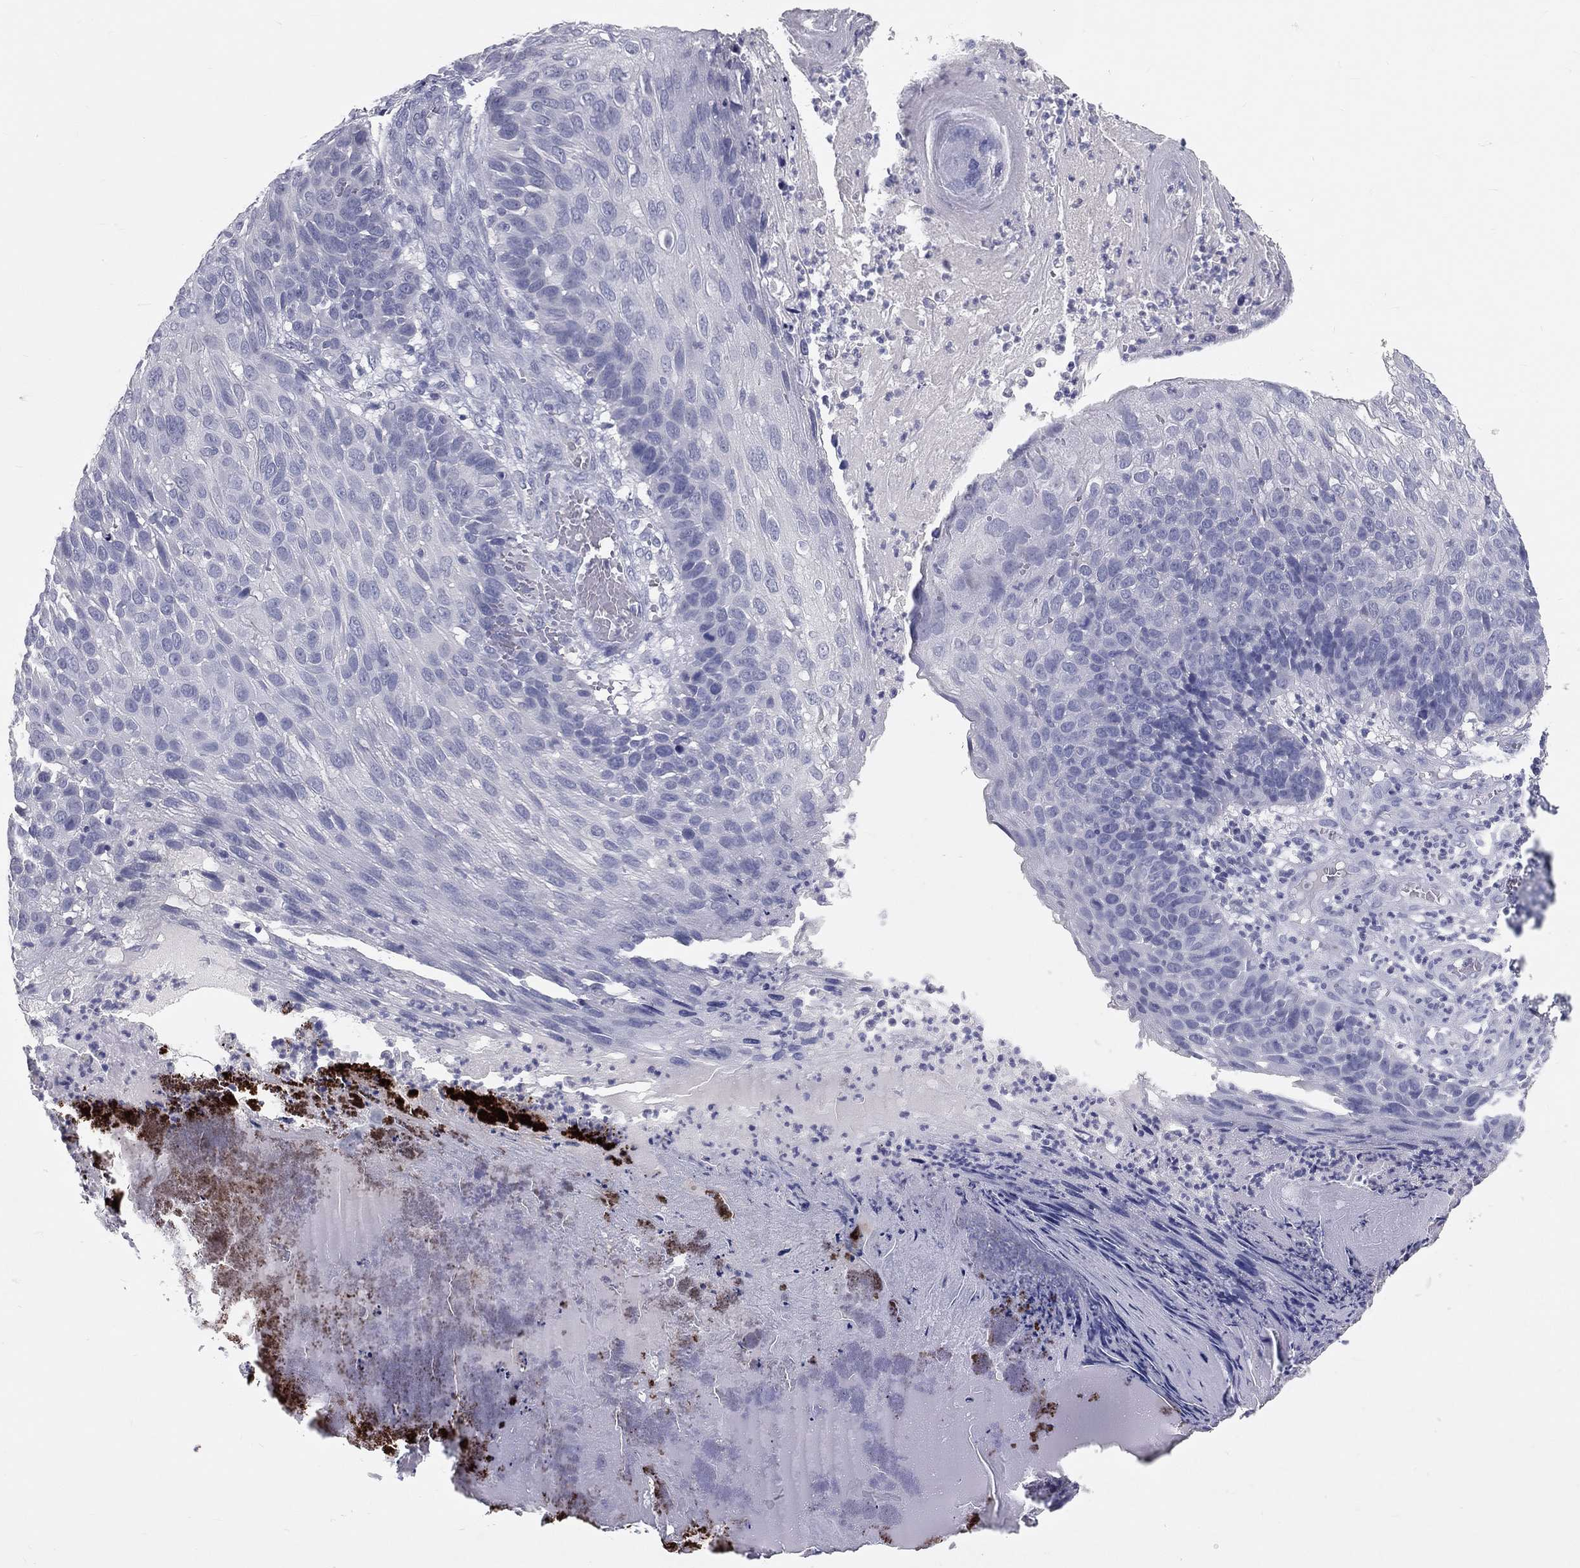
{"staining": {"intensity": "negative", "quantity": "none", "location": "none"}, "tissue": "skin cancer", "cell_type": "Tumor cells", "image_type": "cancer", "snomed": [{"axis": "morphology", "description": "Squamous cell carcinoma, NOS"}, {"axis": "topography", "description": "Skin"}], "caption": "There is no significant staining in tumor cells of skin cancer (squamous cell carcinoma). Nuclei are stained in blue.", "gene": "TFPI2", "patient": {"sex": "male", "age": 92}}